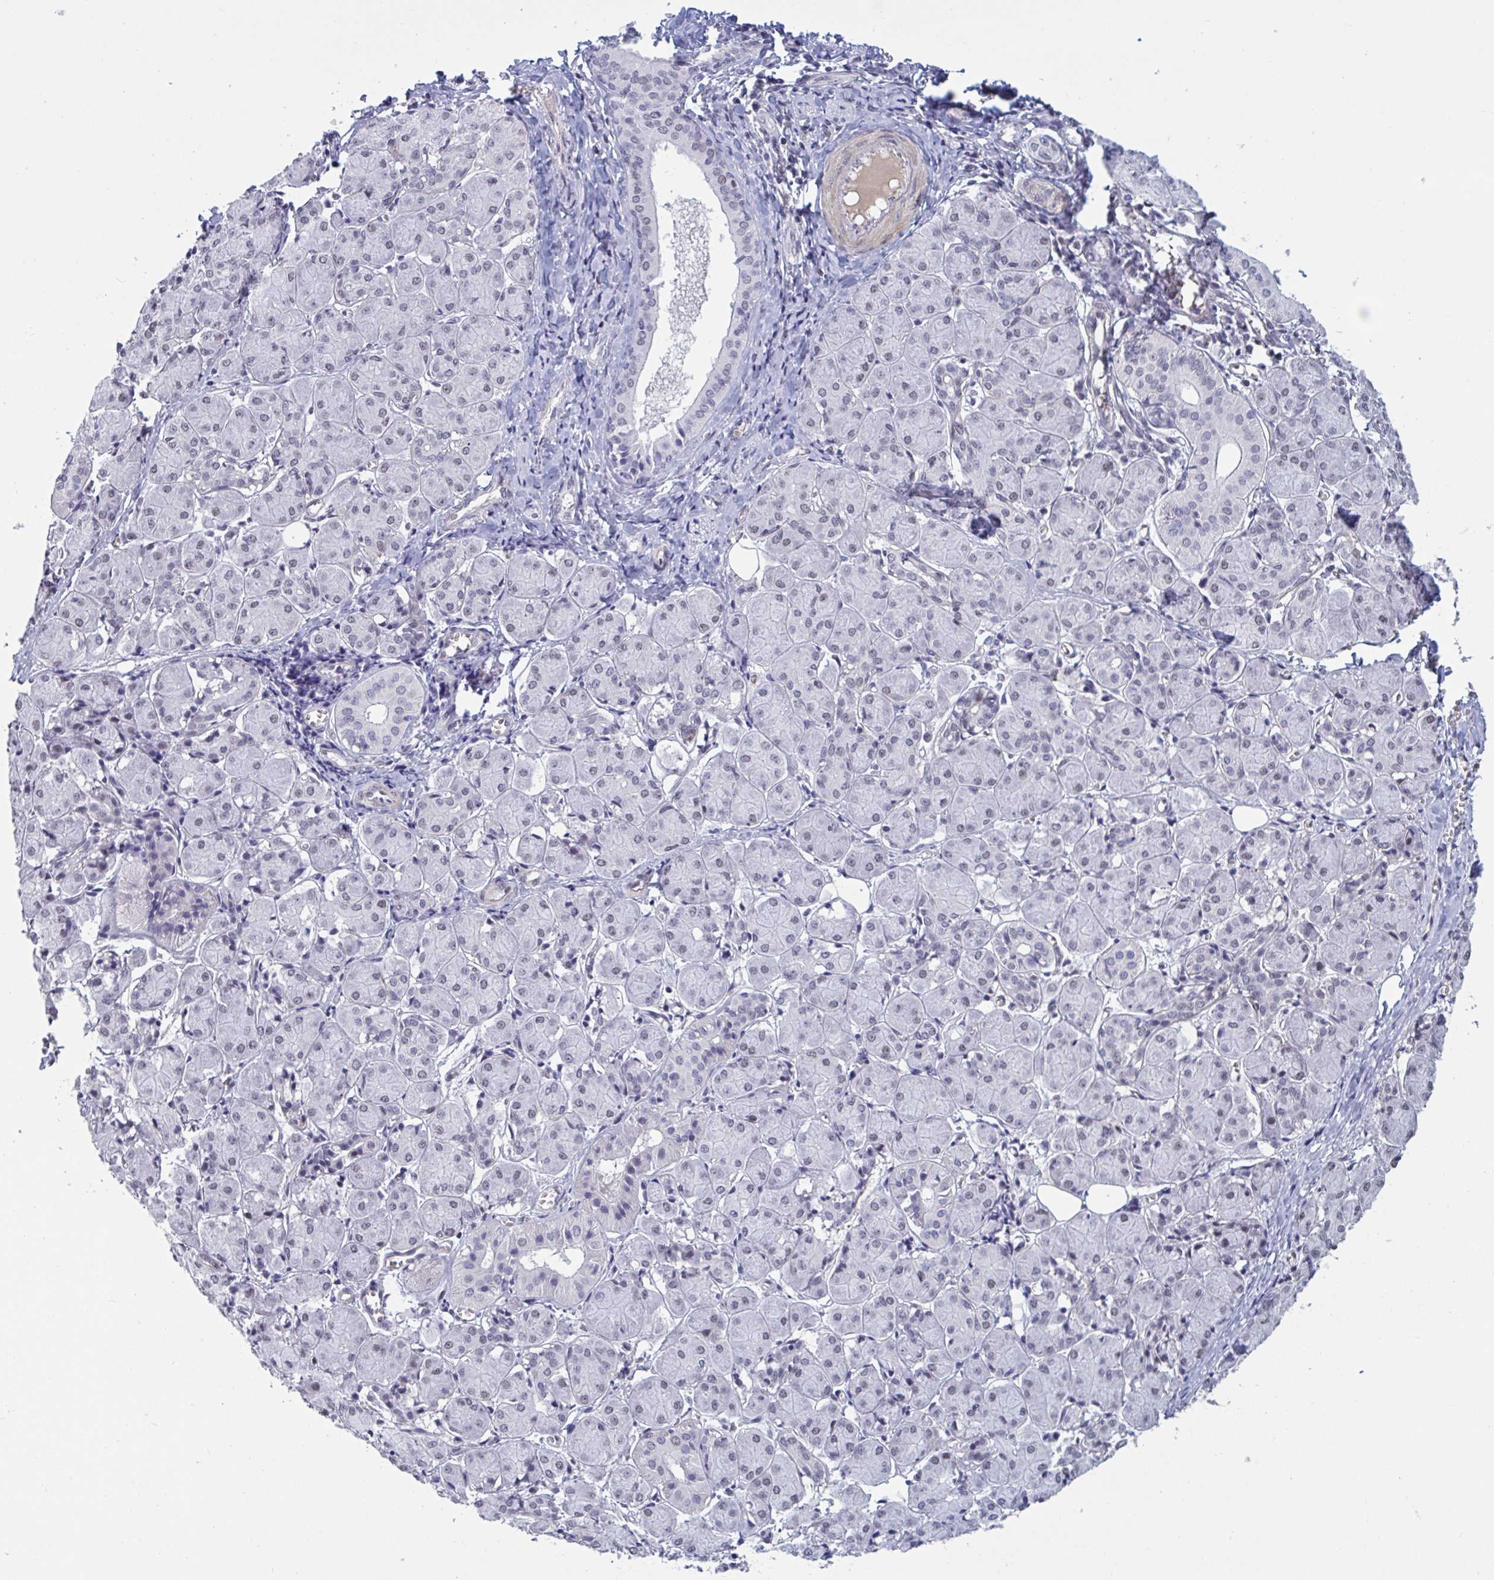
{"staining": {"intensity": "weak", "quantity": "<25%", "location": "nuclear"}, "tissue": "salivary gland", "cell_type": "Glandular cells", "image_type": "normal", "snomed": [{"axis": "morphology", "description": "Normal tissue, NOS"}, {"axis": "morphology", "description": "Inflammation, NOS"}, {"axis": "topography", "description": "Lymph node"}, {"axis": "topography", "description": "Salivary gland"}], "caption": "This is an IHC photomicrograph of normal salivary gland. There is no positivity in glandular cells.", "gene": "BCL7B", "patient": {"sex": "male", "age": 3}}